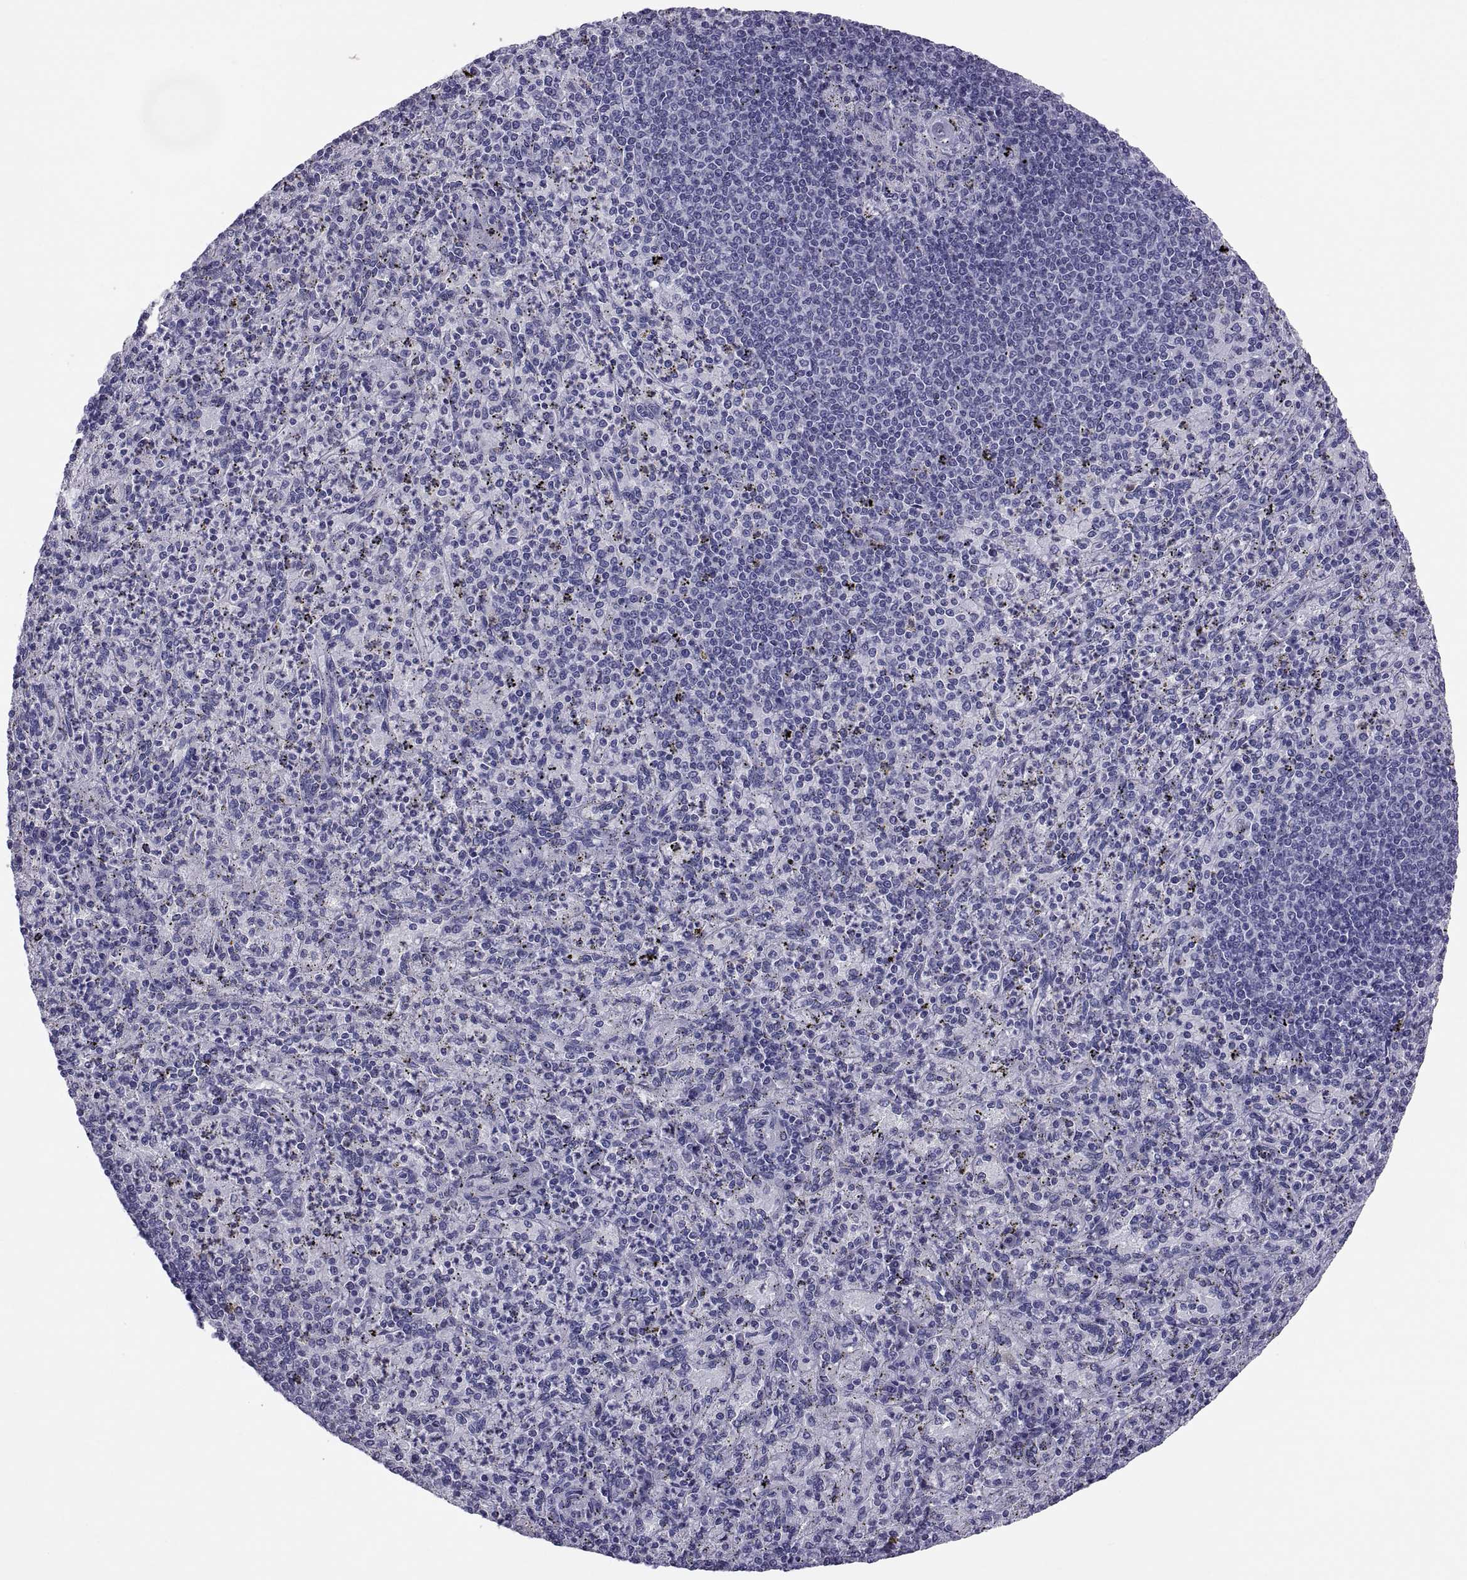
{"staining": {"intensity": "negative", "quantity": "none", "location": "none"}, "tissue": "spleen", "cell_type": "Cells in red pulp", "image_type": "normal", "snomed": [{"axis": "morphology", "description": "Normal tissue, NOS"}, {"axis": "topography", "description": "Spleen"}], "caption": "Immunohistochemistry of normal human spleen displays no positivity in cells in red pulp.", "gene": "RNASE12", "patient": {"sex": "male", "age": 60}}